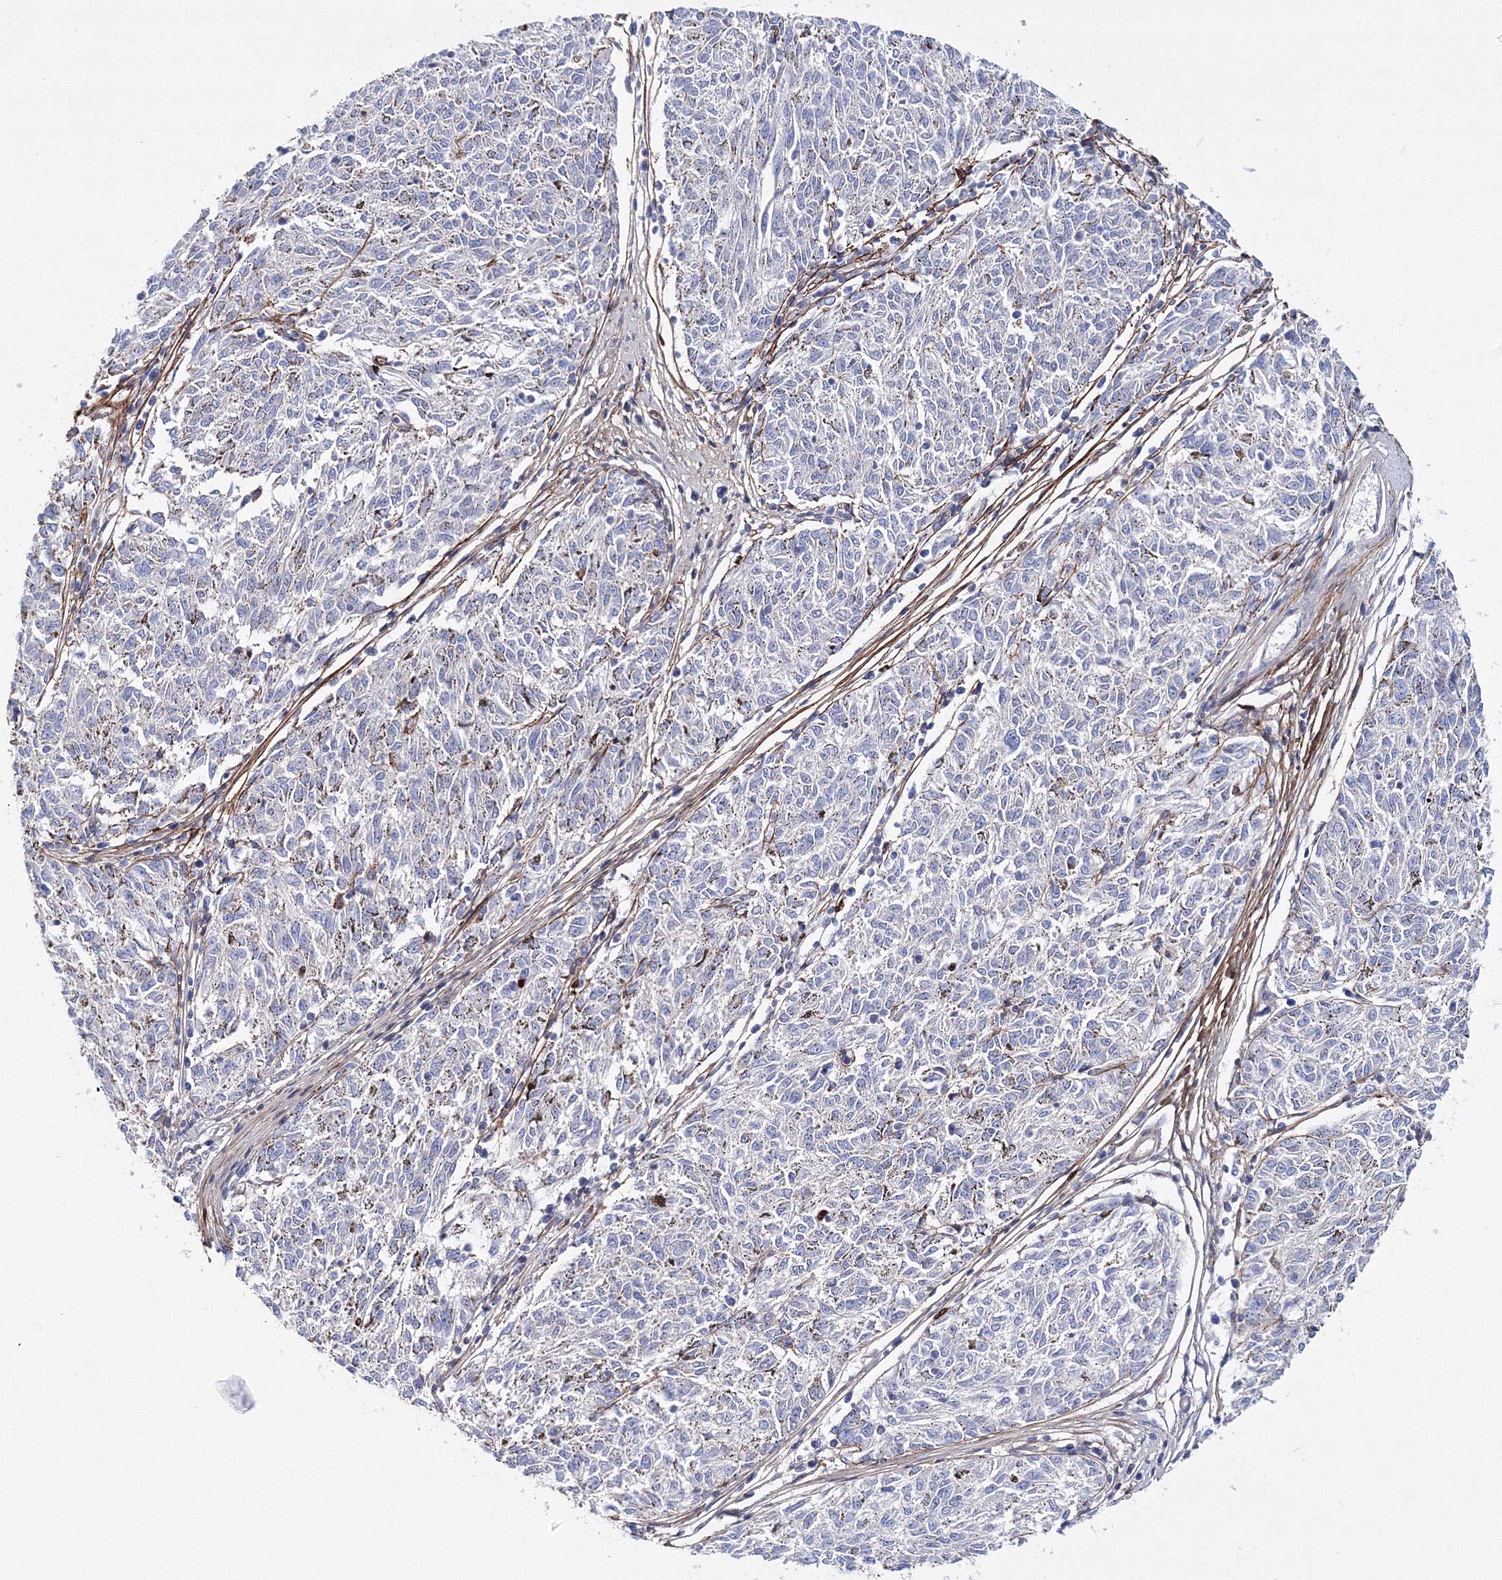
{"staining": {"intensity": "negative", "quantity": "none", "location": "none"}, "tissue": "melanoma", "cell_type": "Tumor cells", "image_type": "cancer", "snomed": [{"axis": "morphology", "description": "Malignant melanoma, NOS"}, {"axis": "topography", "description": "Skin"}], "caption": "Photomicrograph shows no protein positivity in tumor cells of malignant melanoma tissue. The staining is performed using DAB (3,3'-diaminobenzidine) brown chromogen with nuclei counter-stained in using hematoxylin.", "gene": "C11orf52", "patient": {"sex": "female", "age": 72}}